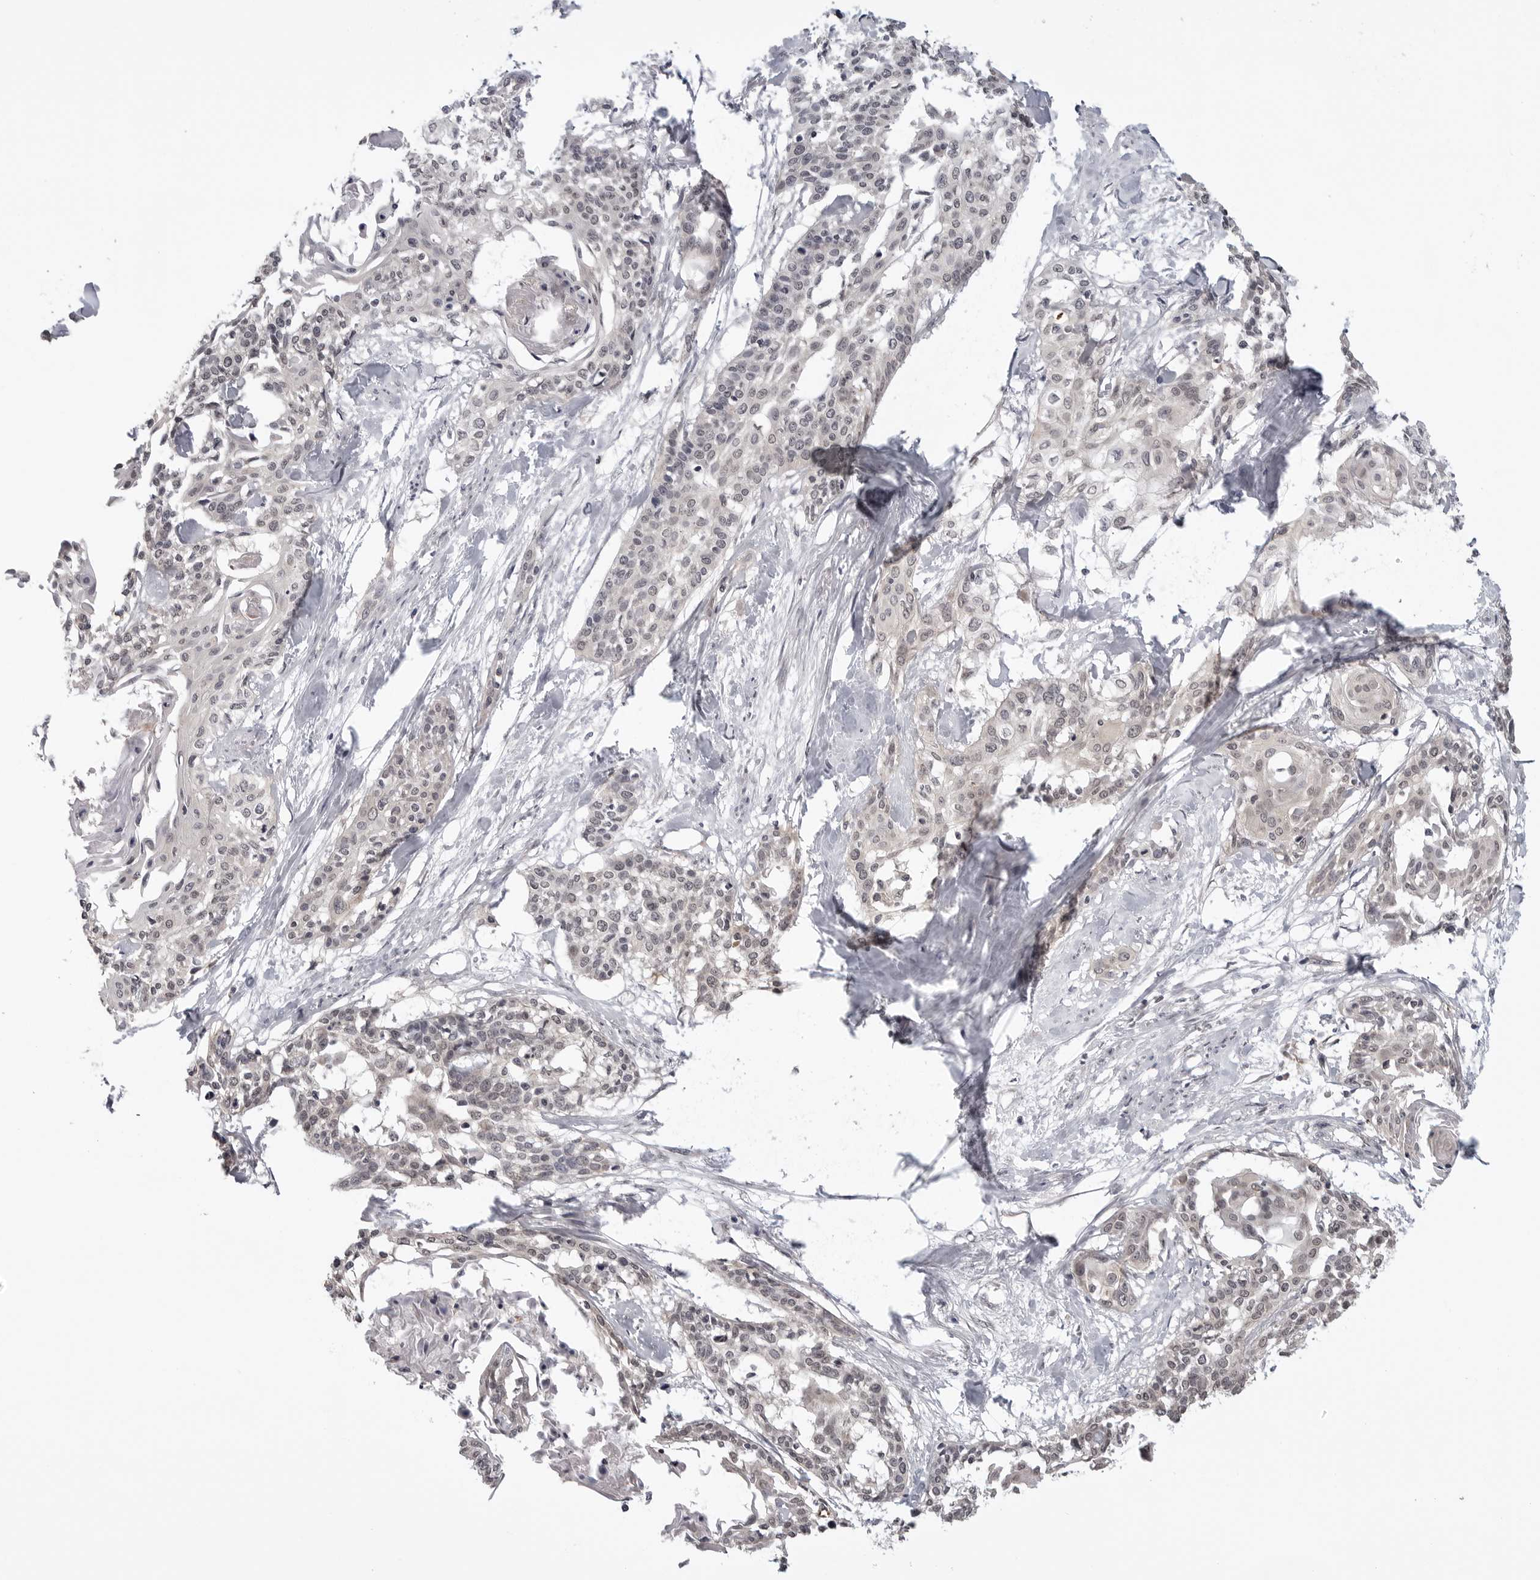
{"staining": {"intensity": "negative", "quantity": "none", "location": "none"}, "tissue": "cervical cancer", "cell_type": "Tumor cells", "image_type": "cancer", "snomed": [{"axis": "morphology", "description": "Squamous cell carcinoma, NOS"}, {"axis": "topography", "description": "Cervix"}], "caption": "Immunohistochemical staining of human squamous cell carcinoma (cervical) shows no significant staining in tumor cells.", "gene": "CDK20", "patient": {"sex": "female", "age": 57}}